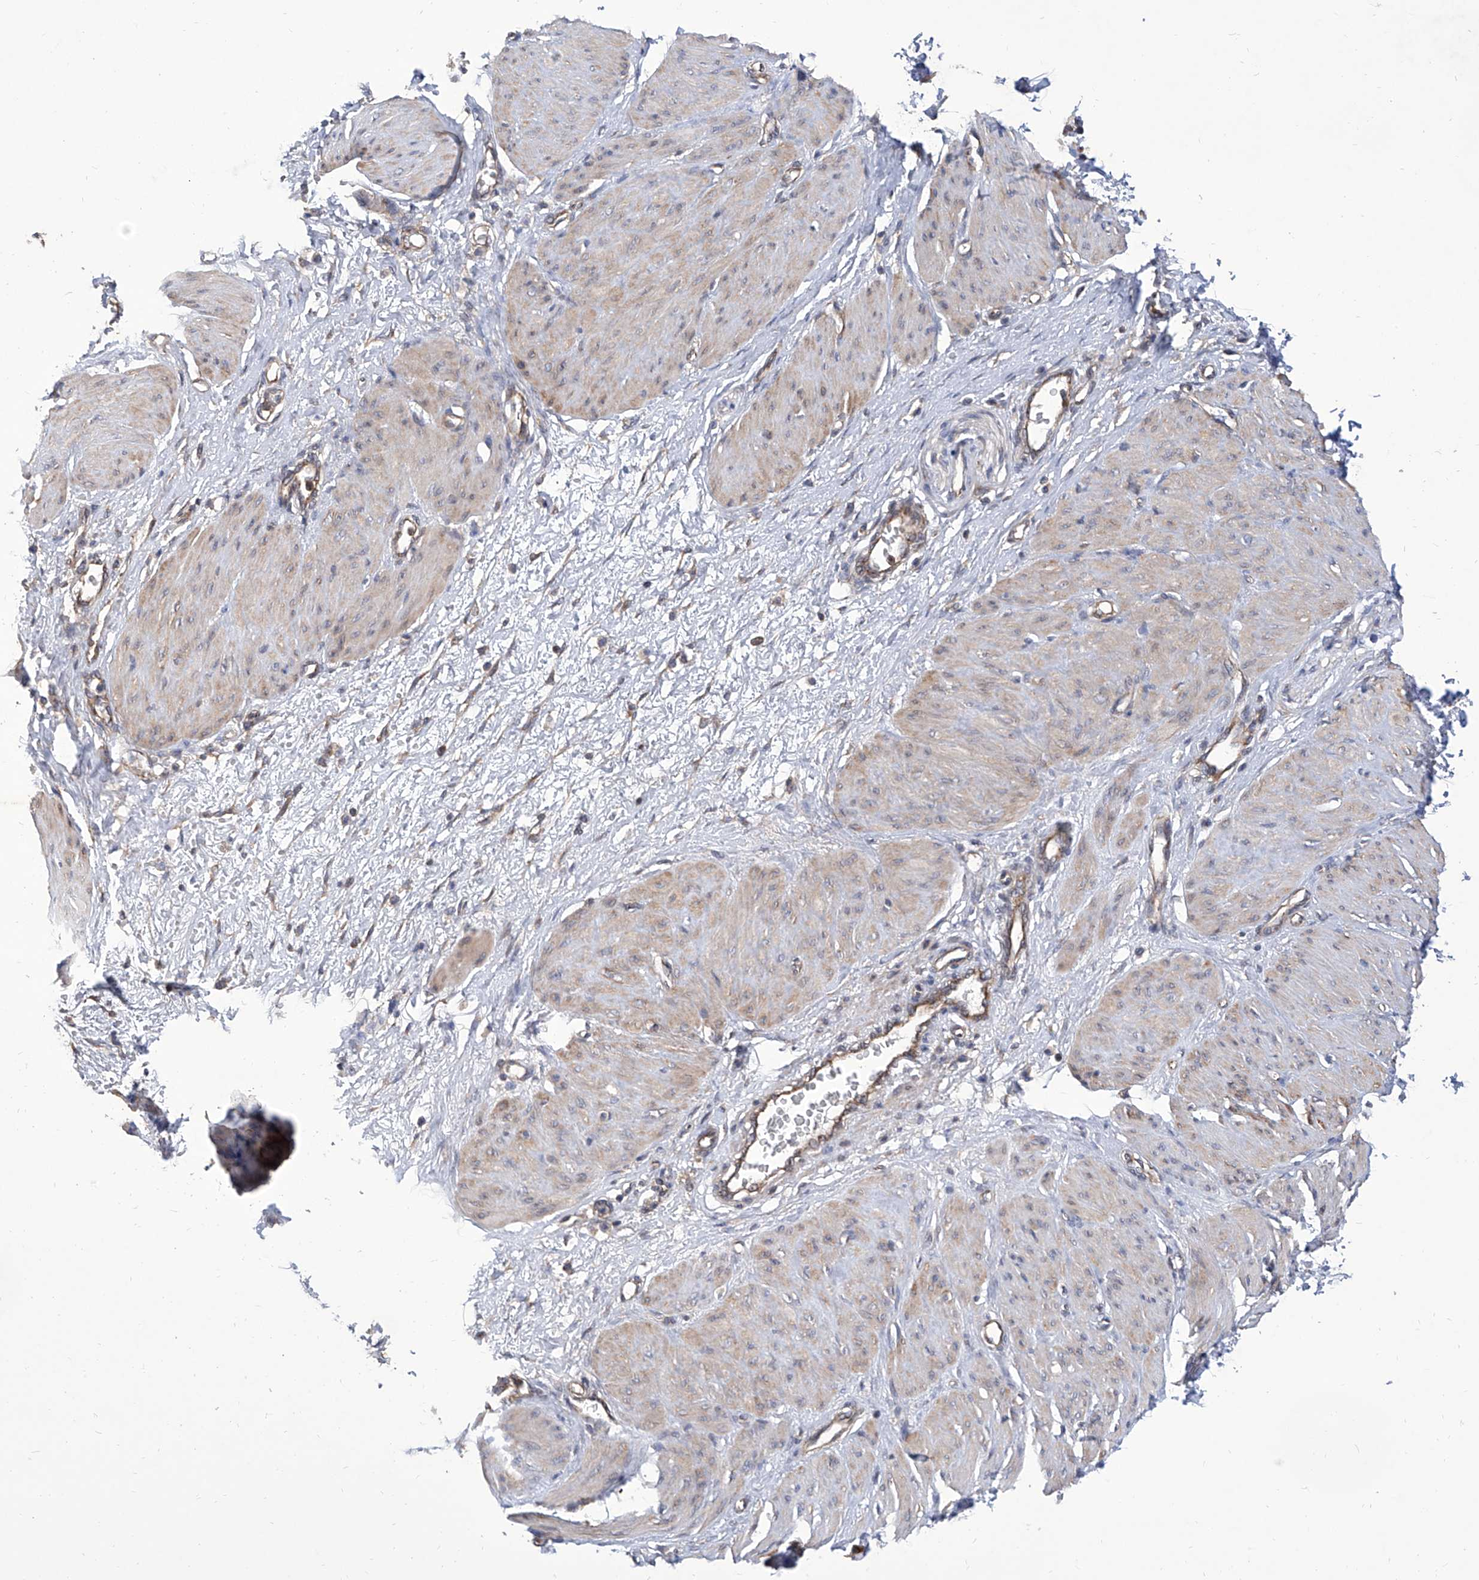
{"staining": {"intensity": "moderate", "quantity": "25%-75%", "location": "cytoplasmic/membranous"}, "tissue": "smooth muscle", "cell_type": "Smooth muscle cells", "image_type": "normal", "snomed": [{"axis": "morphology", "description": "Normal tissue, NOS"}, {"axis": "topography", "description": "Endometrium"}], "caption": "Protein staining of normal smooth muscle demonstrates moderate cytoplasmic/membranous expression in about 25%-75% of smooth muscle cells. (DAB IHC, brown staining for protein, blue staining for nuclei).", "gene": "TJAP1", "patient": {"sex": "female", "age": 33}}